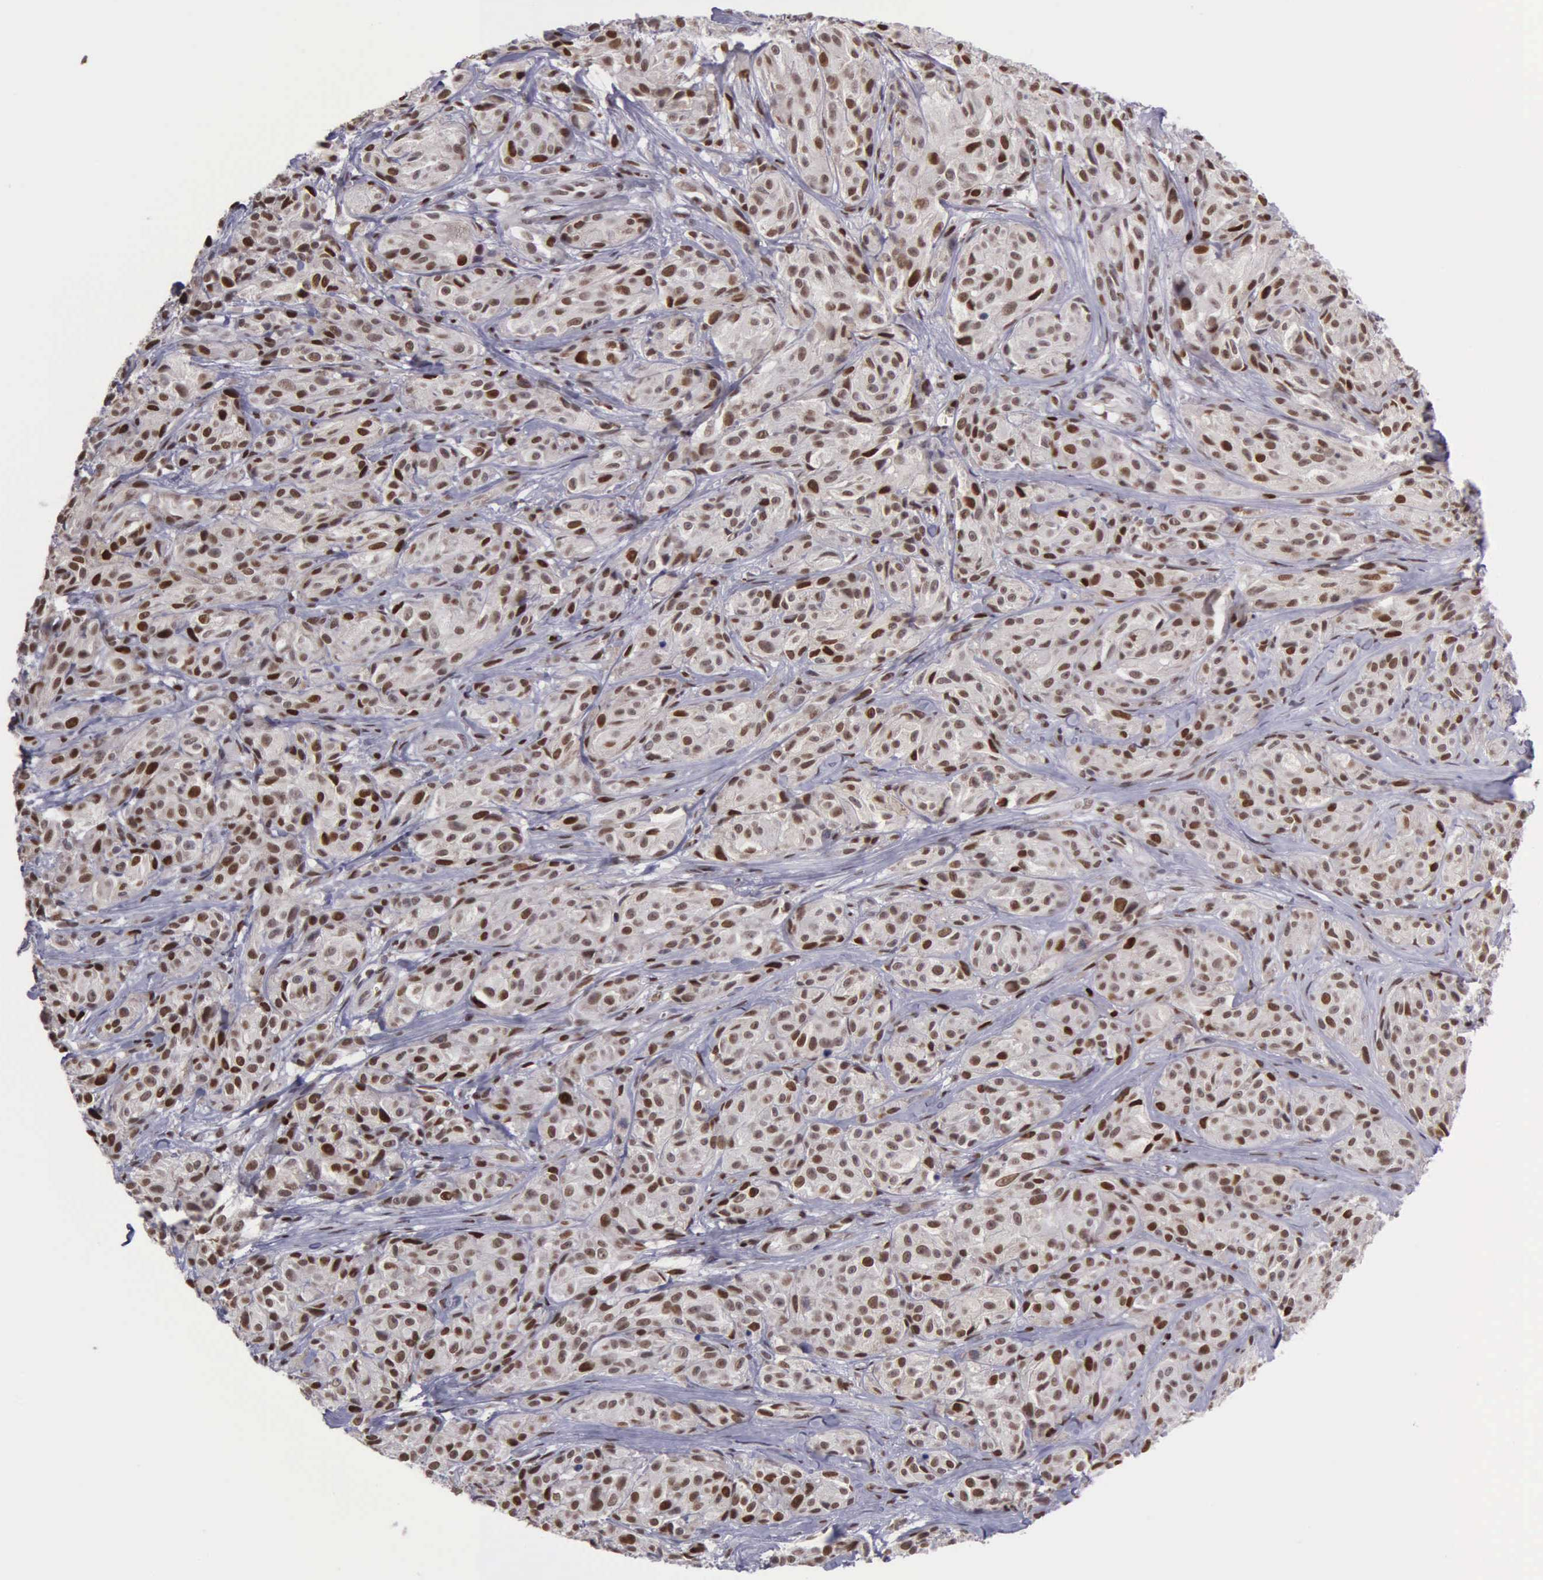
{"staining": {"intensity": "moderate", "quantity": ">75%", "location": "cytoplasmic/membranous,nuclear"}, "tissue": "melanoma", "cell_type": "Tumor cells", "image_type": "cancer", "snomed": [{"axis": "morphology", "description": "Malignant melanoma, NOS"}, {"axis": "topography", "description": "Skin"}], "caption": "A brown stain highlights moderate cytoplasmic/membranous and nuclear positivity of a protein in human melanoma tumor cells.", "gene": "UBR7", "patient": {"sex": "male", "age": 56}}